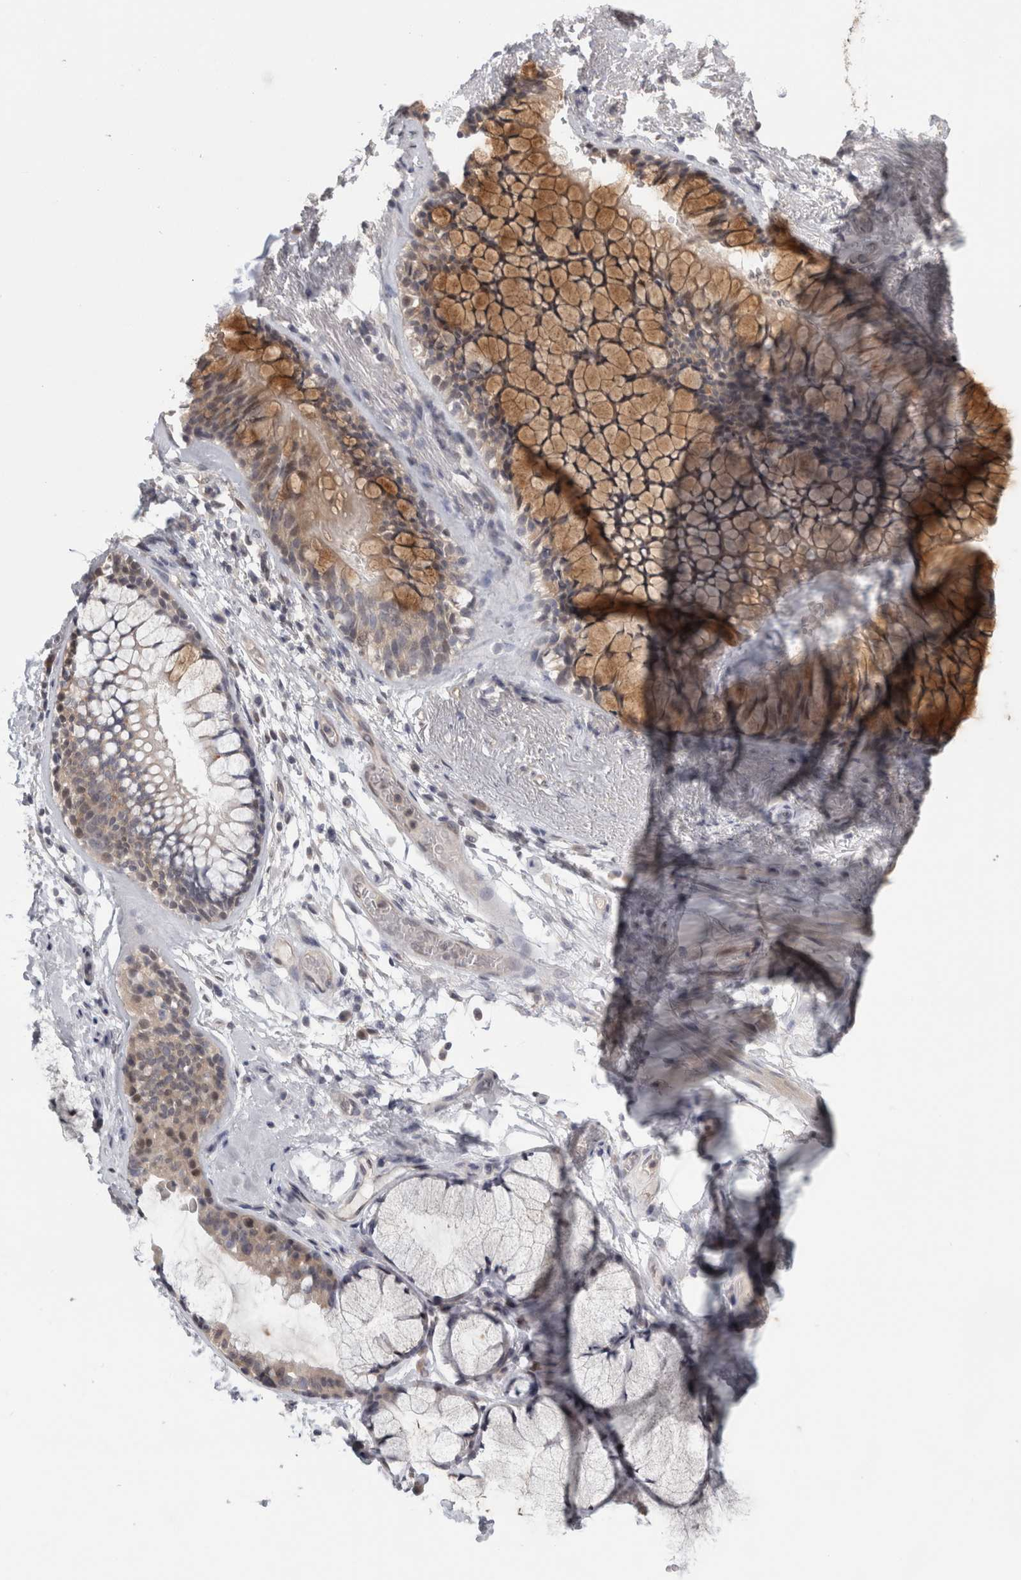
{"staining": {"intensity": "negative", "quantity": "none", "location": "none"}, "tissue": "adipose tissue", "cell_type": "Adipocytes", "image_type": "normal", "snomed": [{"axis": "morphology", "description": "Normal tissue, NOS"}, {"axis": "topography", "description": "Cartilage tissue"}, {"axis": "topography", "description": "Bronchus"}], "caption": "Immunohistochemistry (IHC) image of unremarkable human adipose tissue stained for a protein (brown), which displays no expression in adipocytes. (DAB immunohistochemistry (IHC) with hematoxylin counter stain).", "gene": "PIGP", "patient": {"sex": "female", "age": 73}}